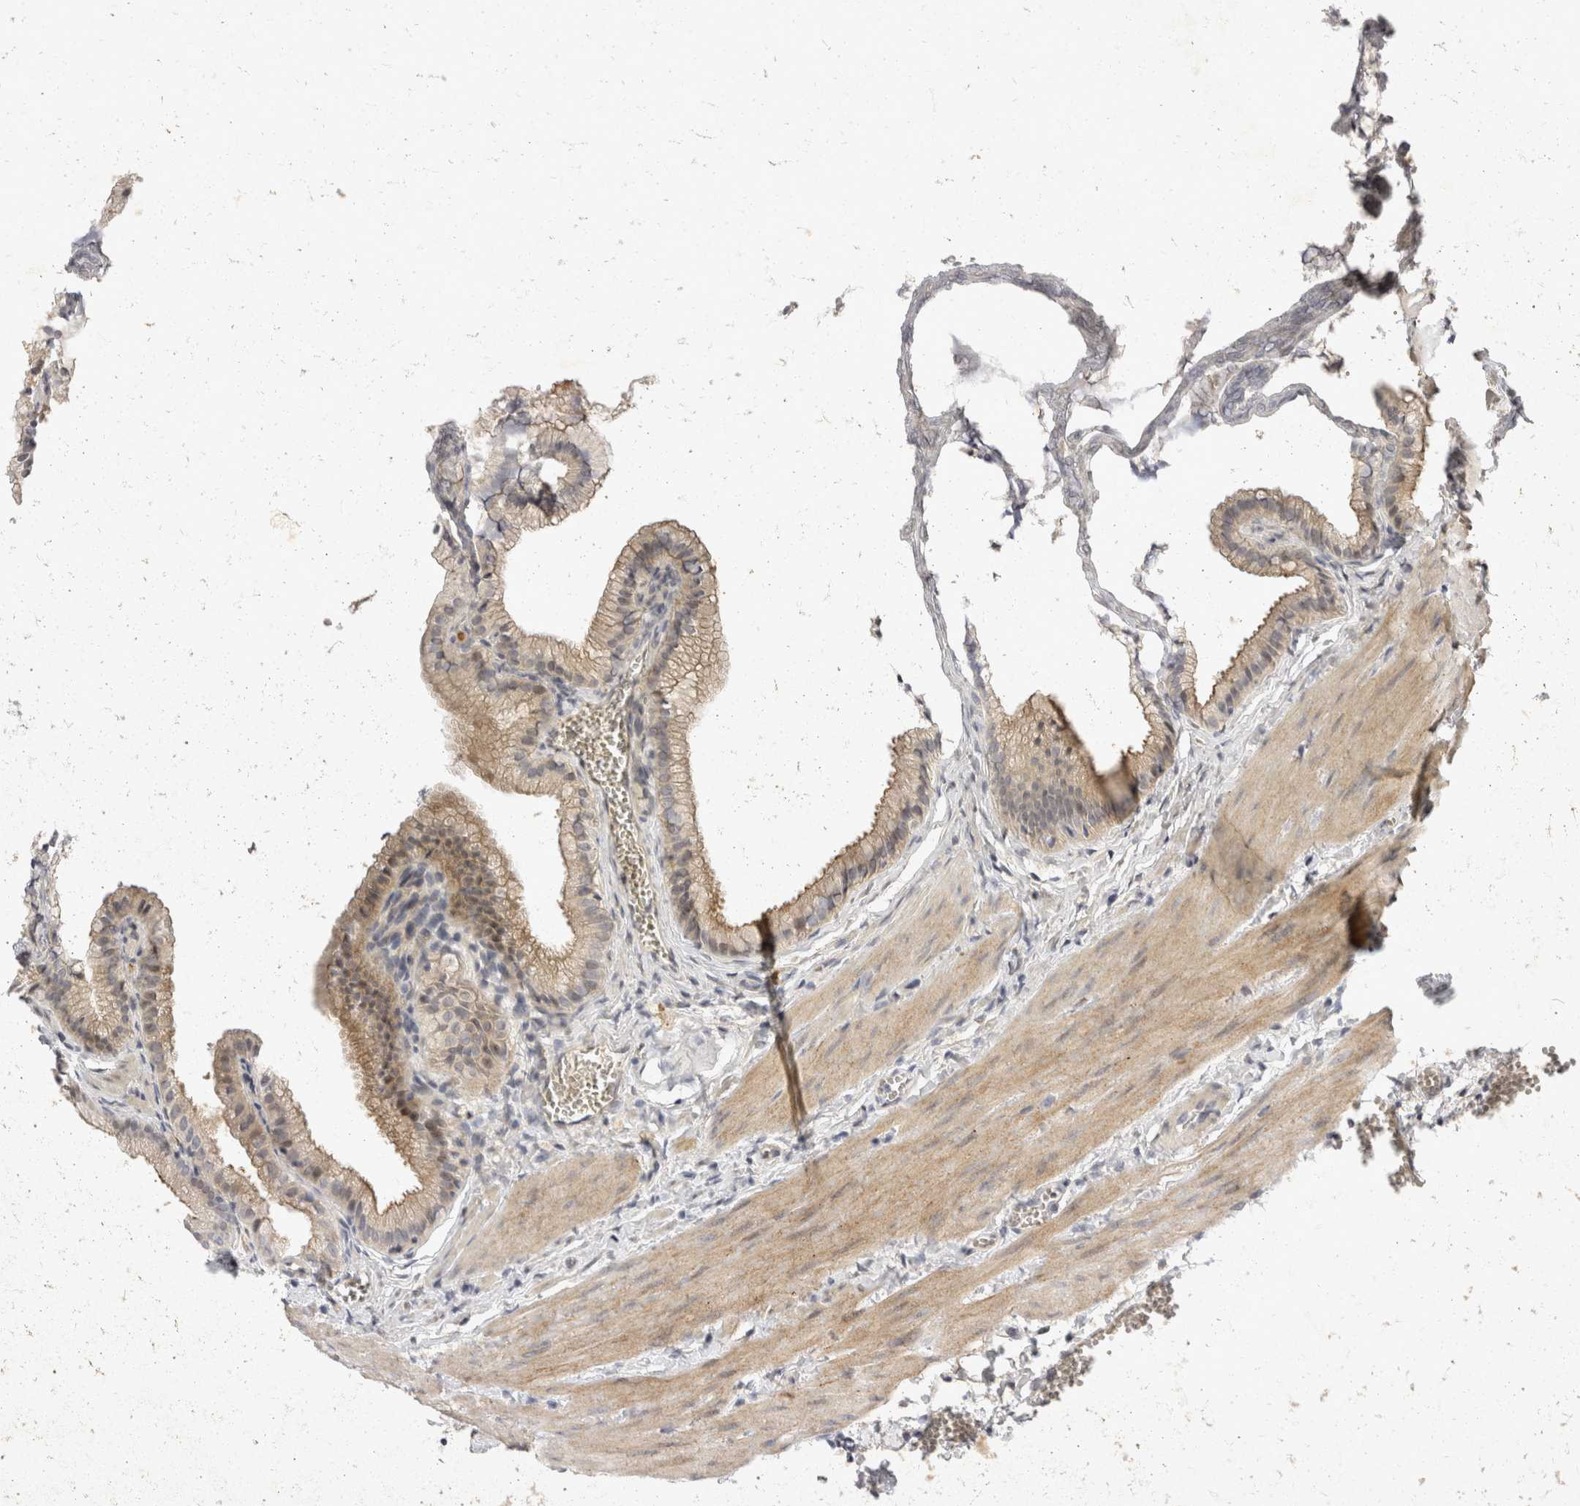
{"staining": {"intensity": "weak", "quantity": ">75%", "location": "cytoplasmic/membranous,nuclear"}, "tissue": "gallbladder", "cell_type": "Glandular cells", "image_type": "normal", "snomed": [{"axis": "morphology", "description": "Normal tissue, NOS"}, {"axis": "topography", "description": "Gallbladder"}], "caption": "Immunohistochemistry of benign human gallbladder displays low levels of weak cytoplasmic/membranous,nuclear expression in about >75% of glandular cells. (DAB (3,3'-diaminobenzidine) = brown stain, brightfield microscopy at high magnification).", "gene": "TOM1L2", "patient": {"sex": "male", "age": 38}}